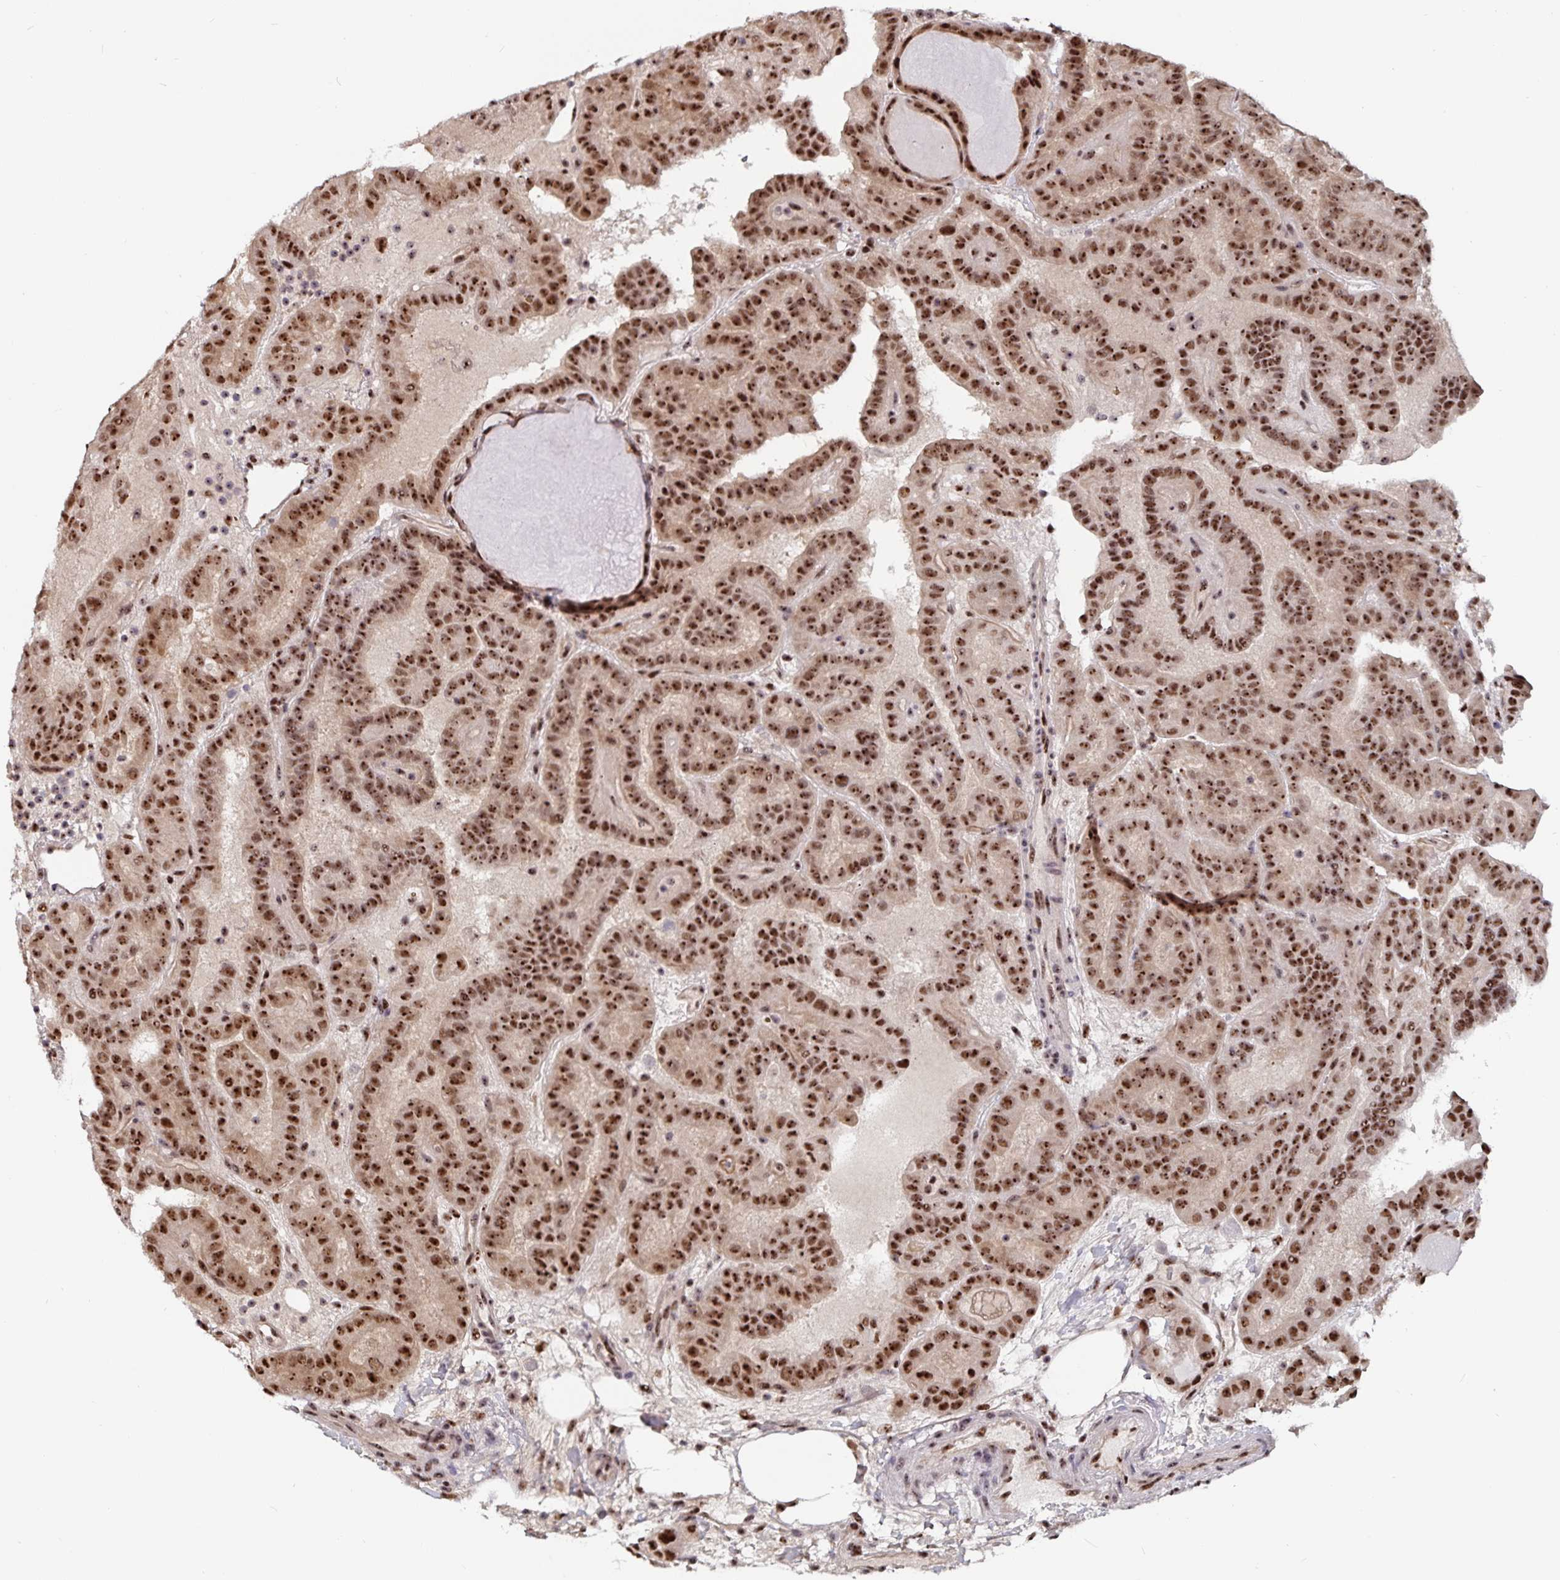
{"staining": {"intensity": "strong", "quantity": ">75%", "location": "nuclear"}, "tissue": "thyroid cancer", "cell_type": "Tumor cells", "image_type": "cancer", "snomed": [{"axis": "morphology", "description": "Papillary adenocarcinoma, NOS"}, {"axis": "topography", "description": "Thyroid gland"}], "caption": "The immunohistochemical stain shows strong nuclear expression in tumor cells of thyroid cancer (papillary adenocarcinoma) tissue.", "gene": "LAS1L", "patient": {"sex": "female", "age": 46}}